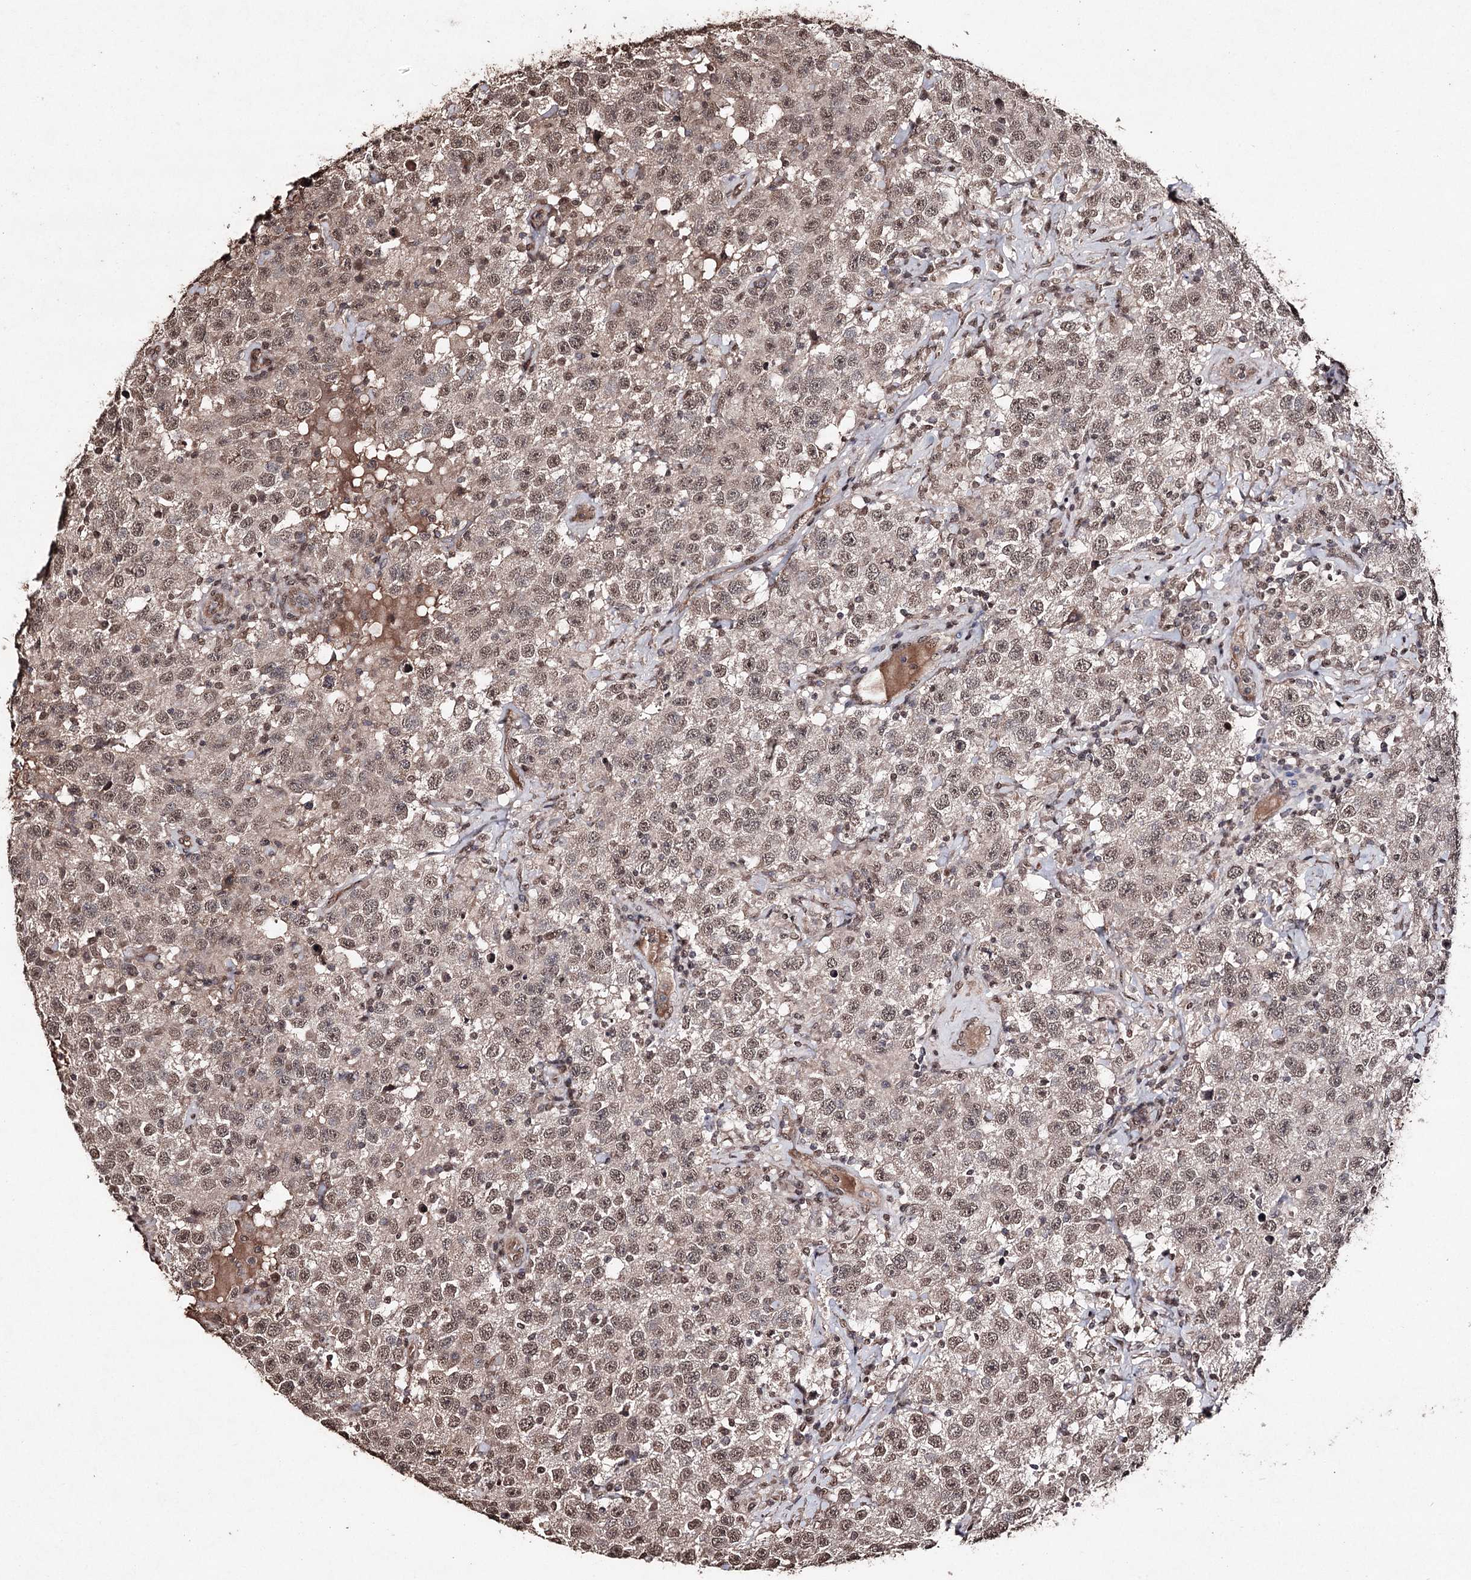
{"staining": {"intensity": "weak", "quantity": ">75%", "location": "nuclear"}, "tissue": "testis cancer", "cell_type": "Tumor cells", "image_type": "cancer", "snomed": [{"axis": "morphology", "description": "Seminoma, NOS"}, {"axis": "topography", "description": "Testis"}], "caption": "Immunohistochemical staining of testis seminoma shows weak nuclear protein staining in approximately >75% of tumor cells.", "gene": "ATG14", "patient": {"sex": "male", "age": 41}}